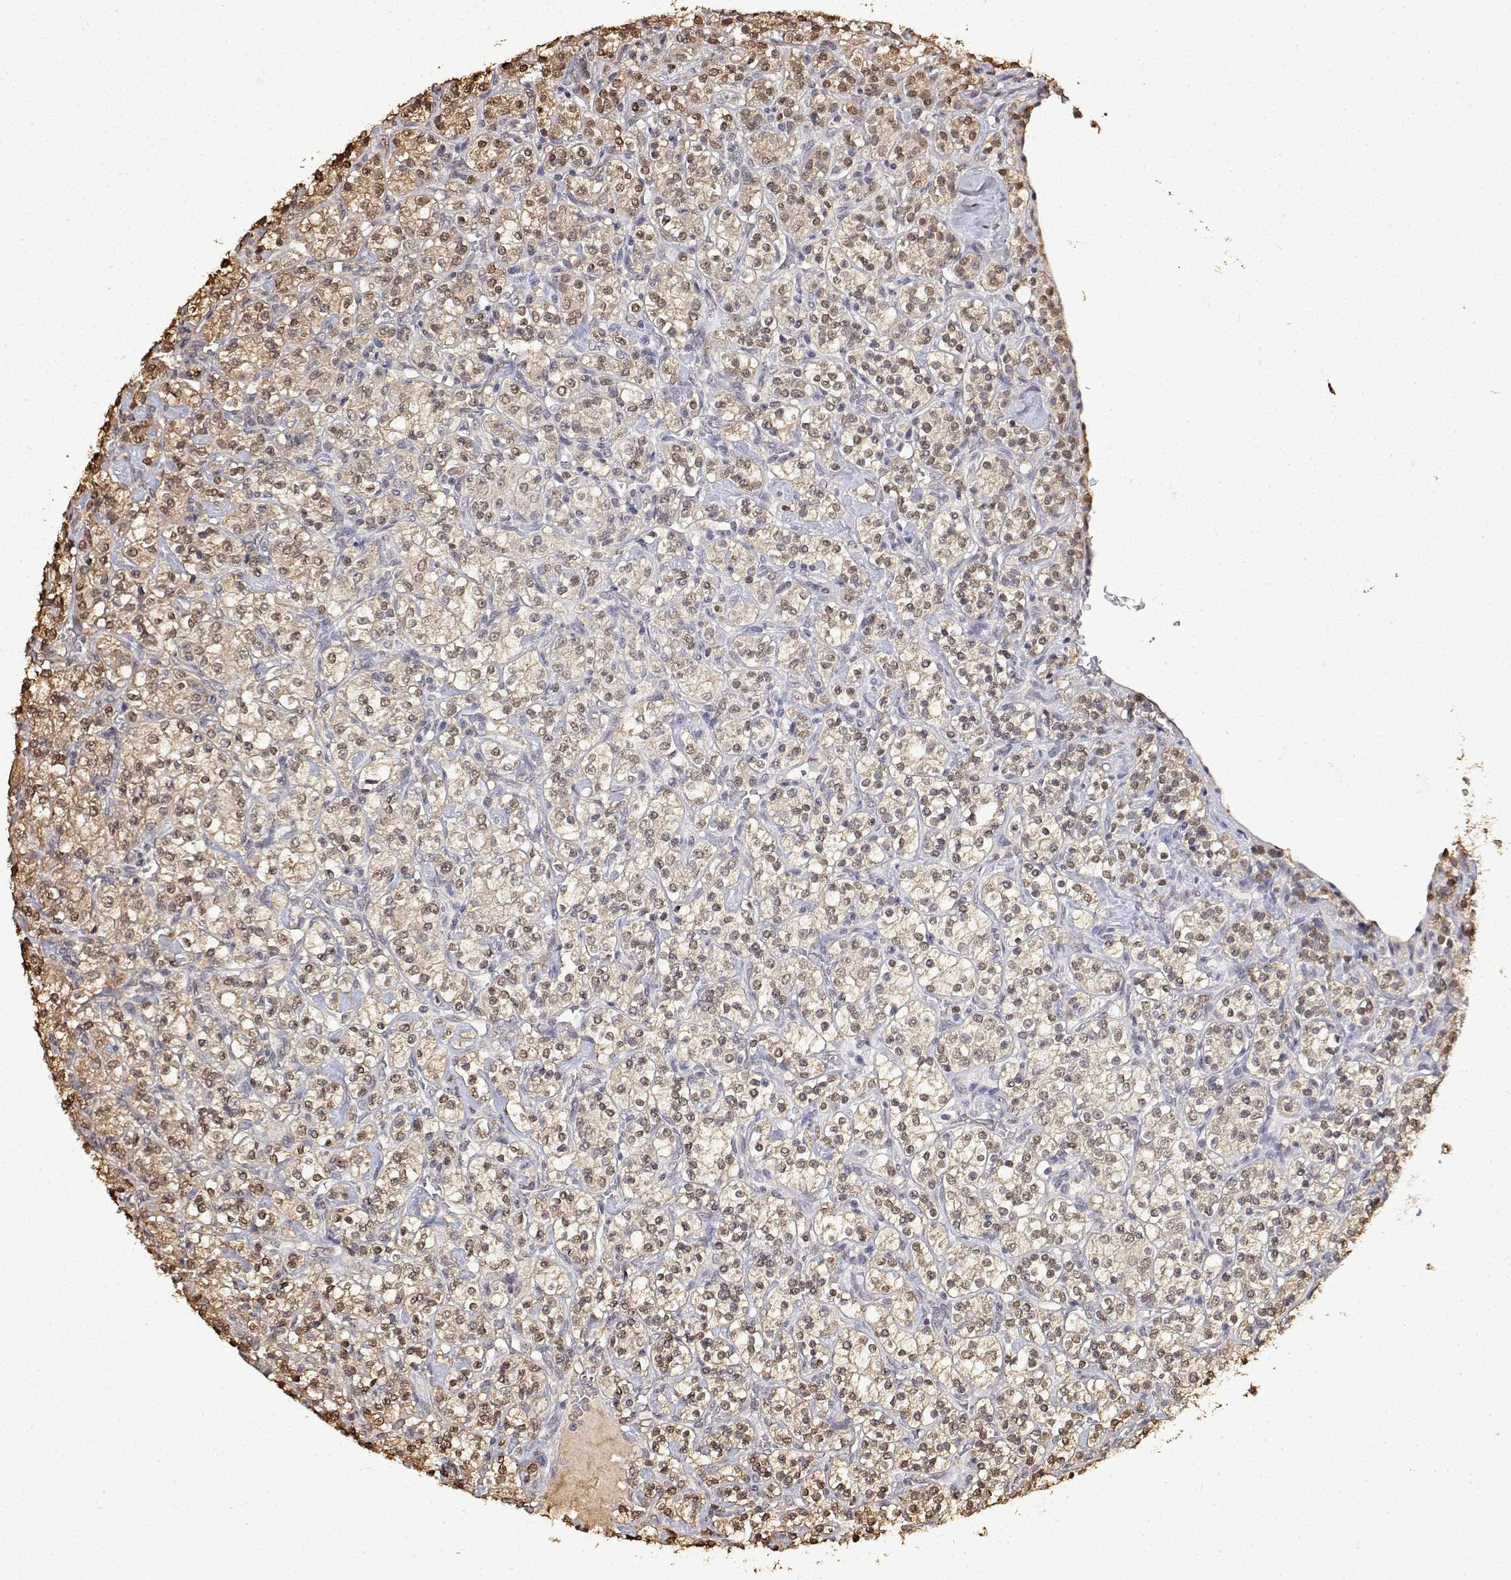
{"staining": {"intensity": "weak", "quantity": ">75%", "location": "nuclear"}, "tissue": "renal cancer", "cell_type": "Tumor cells", "image_type": "cancer", "snomed": [{"axis": "morphology", "description": "Adenocarcinoma, NOS"}, {"axis": "topography", "description": "Kidney"}], "caption": "IHC (DAB) staining of human renal adenocarcinoma demonstrates weak nuclear protein staining in approximately >75% of tumor cells. (Stains: DAB in brown, nuclei in blue, Microscopy: brightfield microscopy at high magnification).", "gene": "TPI1", "patient": {"sex": "male", "age": 77}}